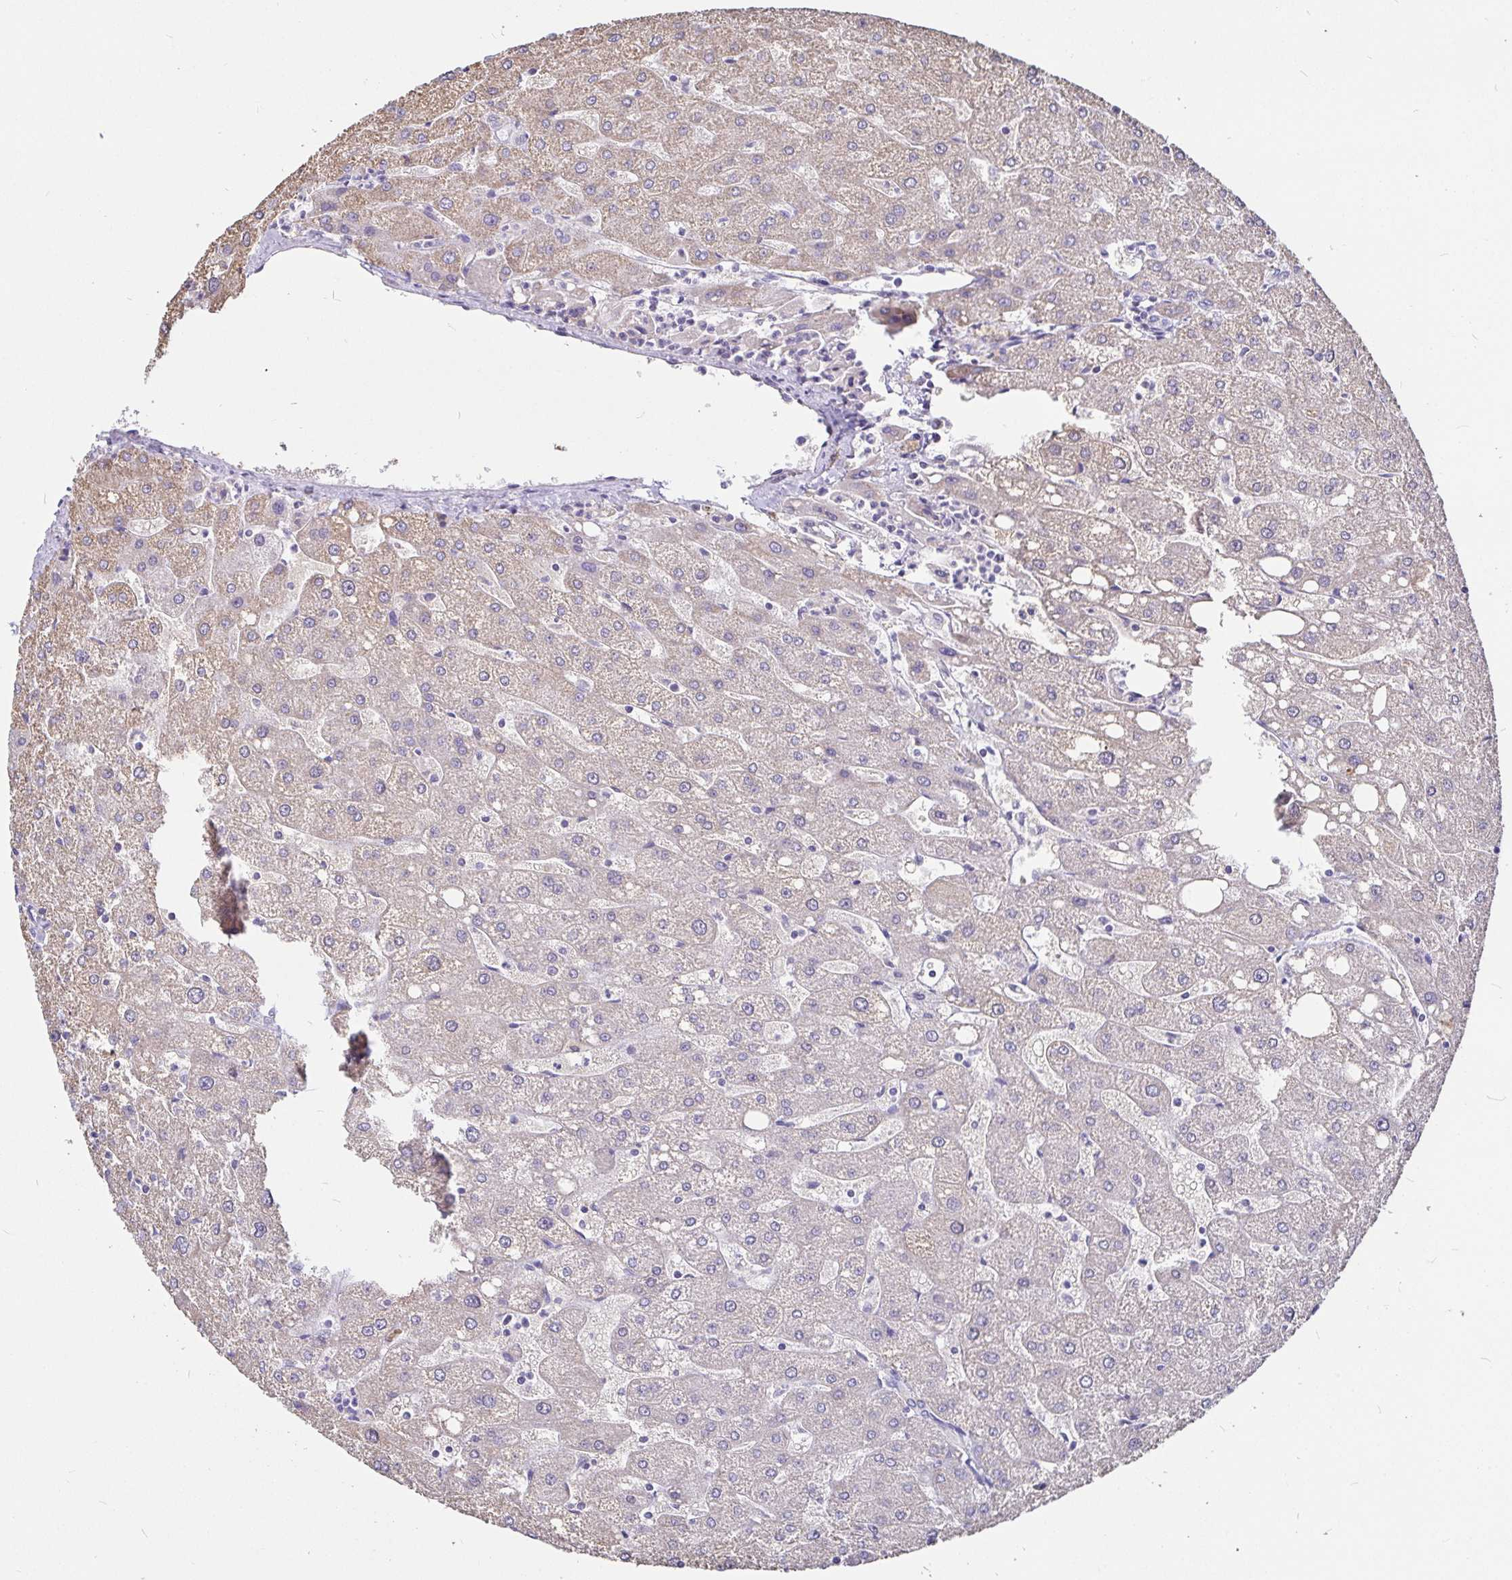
{"staining": {"intensity": "negative", "quantity": "none", "location": "none"}, "tissue": "liver", "cell_type": "Cholangiocytes", "image_type": "normal", "snomed": [{"axis": "morphology", "description": "Normal tissue, NOS"}, {"axis": "topography", "description": "Liver"}], "caption": "This is a photomicrograph of IHC staining of unremarkable liver, which shows no positivity in cholangiocytes. (DAB IHC with hematoxylin counter stain).", "gene": "PGAM2", "patient": {"sex": "male", "age": 67}}